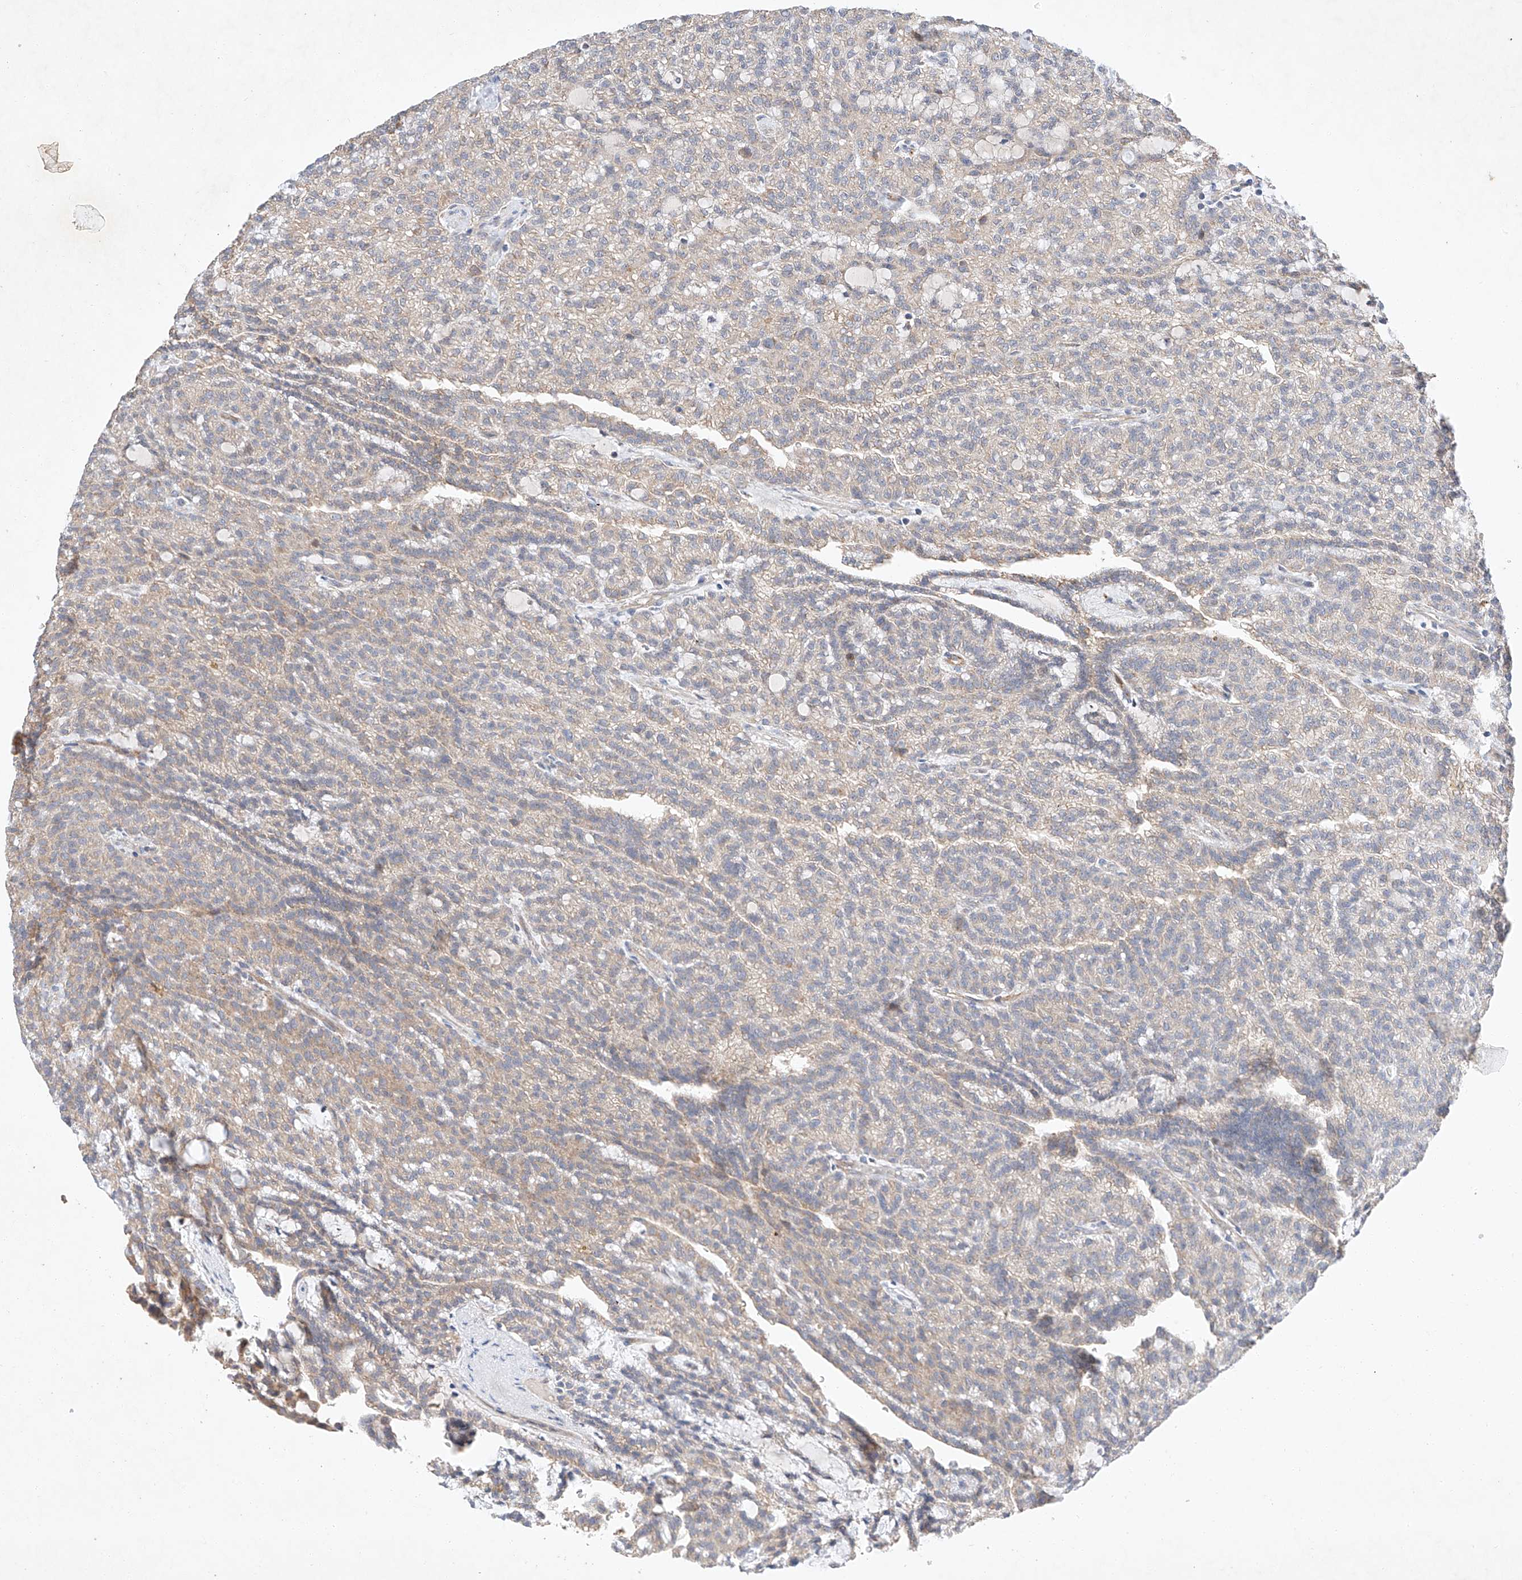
{"staining": {"intensity": "weak", "quantity": "25%-75%", "location": "cytoplasmic/membranous"}, "tissue": "renal cancer", "cell_type": "Tumor cells", "image_type": "cancer", "snomed": [{"axis": "morphology", "description": "Adenocarcinoma, NOS"}, {"axis": "topography", "description": "Kidney"}], "caption": "The image demonstrates a brown stain indicating the presence of a protein in the cytoplasmic/membranous of tumor cells in adenocarcinoma (renal).", "gene": "C6orf118", "patient": {"sex": "male", "age": 63}}